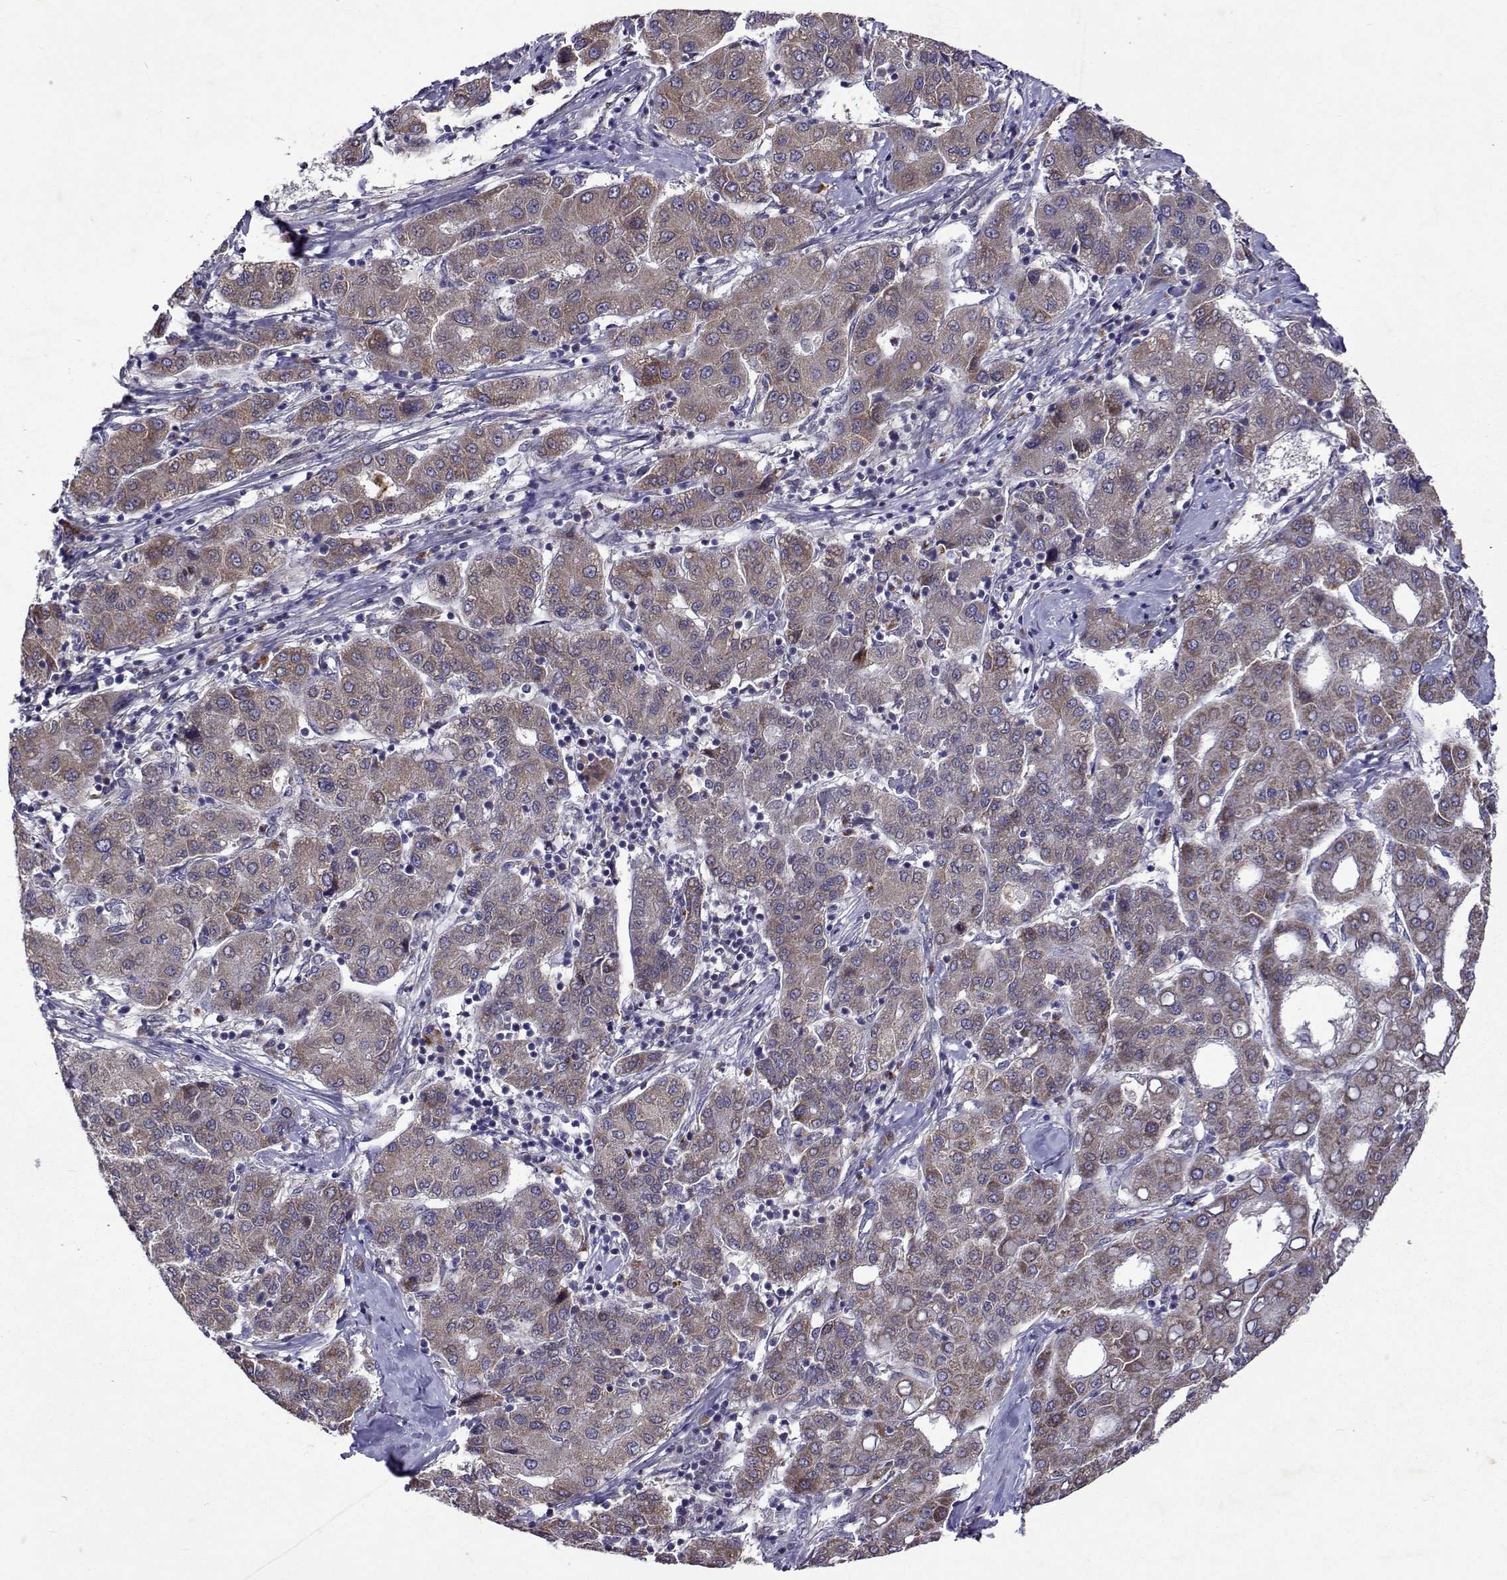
{"staining": {"intensity": "weak", "quantity": ">75%", "location": "cytoplasmic/membranous"}, "tissue": "liver cancer", "cell_type": "Tumor cells", "image_type": "cancer", "snomed": [{"axis": "morphology", "description": "Carcinoma, Hepatocellular, NOS"}, {"axis": "topography", "description": "Liver"}], "caption": "Immunohistochemistry photomicrograph of human liver hepatocellular carcinoma stained for a protein (brown), which displays low levels of weak cytoplasmic/membranous positivity in approximately >75% of tumor cells.", "gene": "TARBP2", "patient": {"sex": "male", "age": 65}}